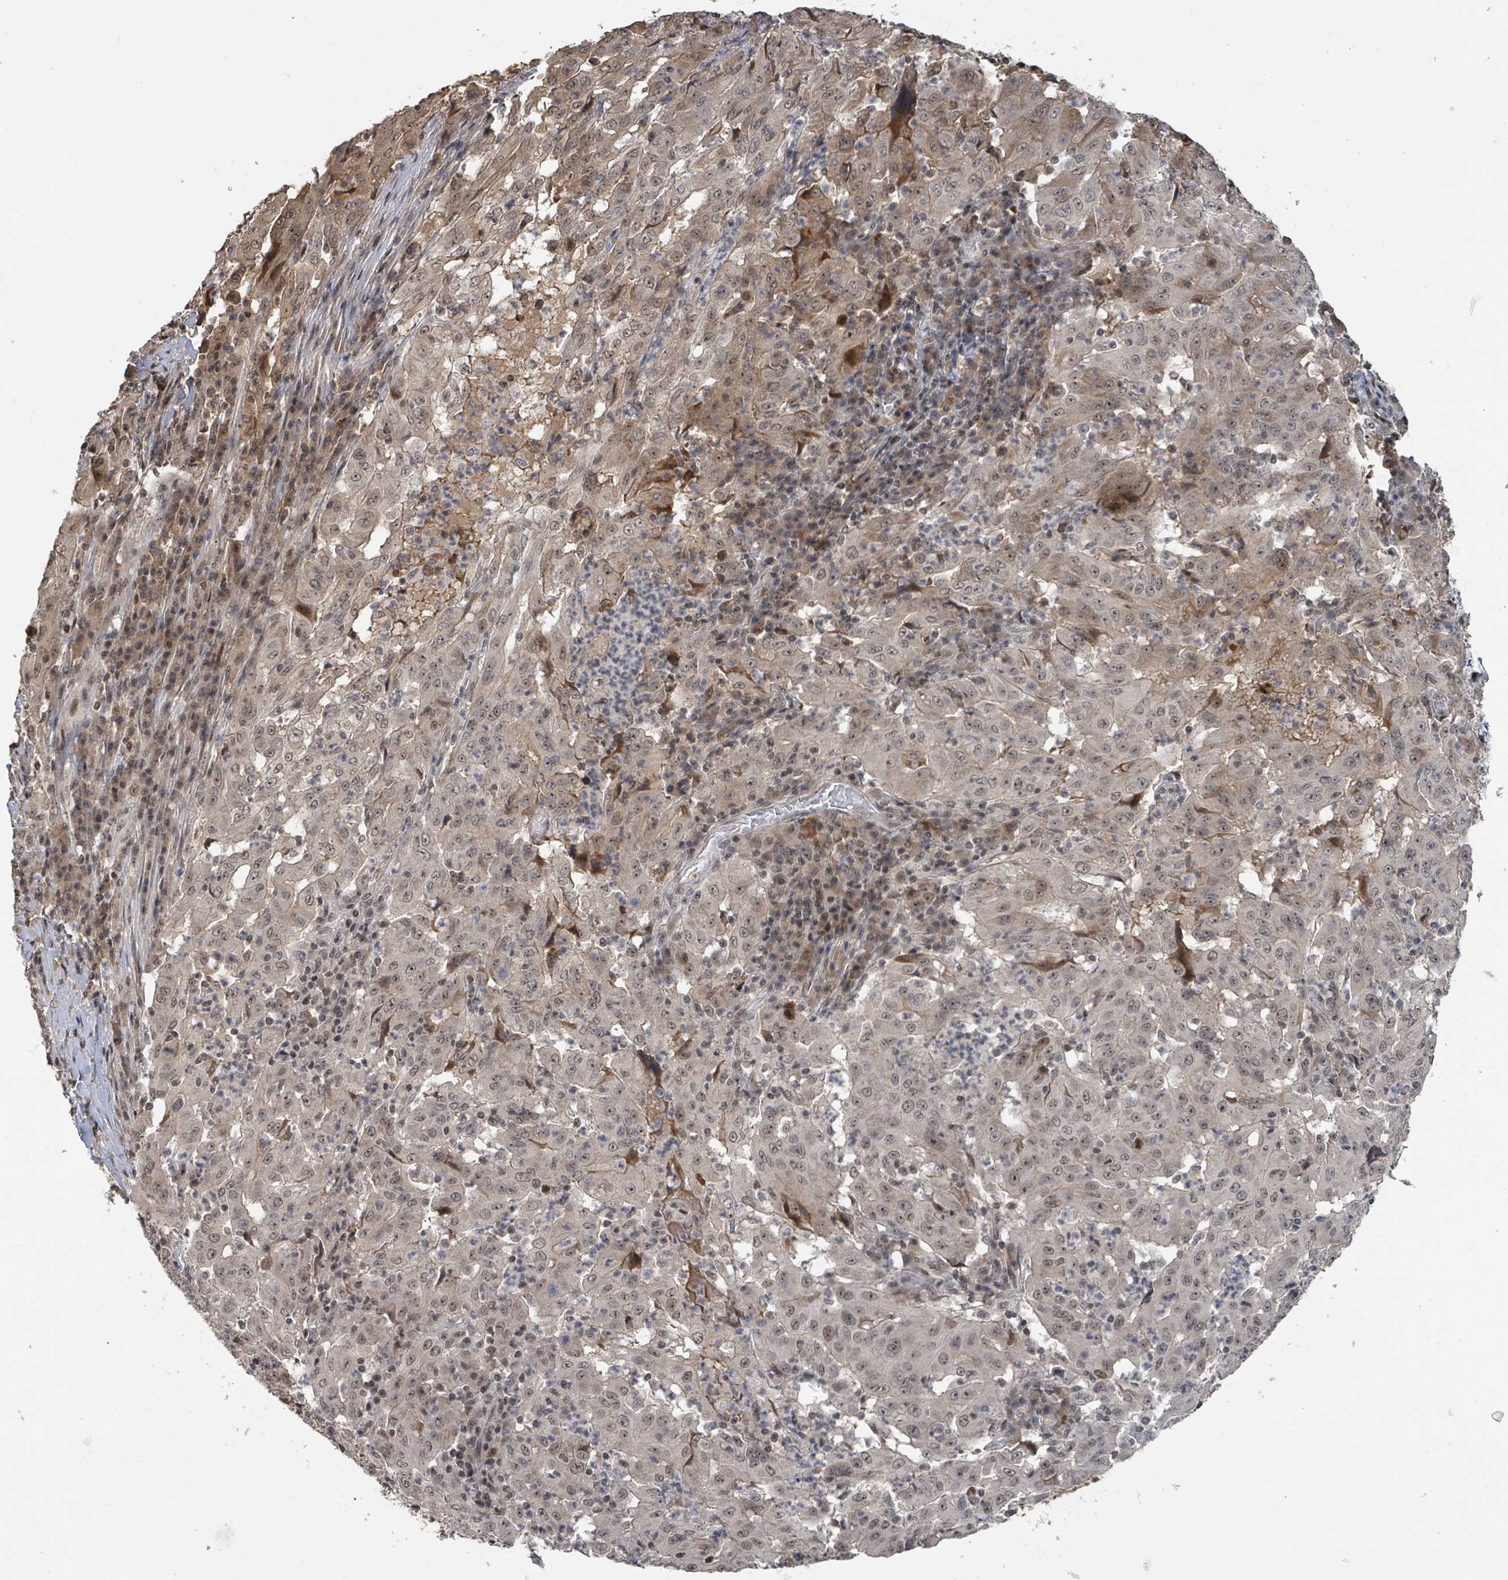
{"staining": {"intensity": "weak", "quantity": ">75%", "location": "nuclear"}, "tissue": "pancreatic cancer", "cell_type": "Tumor cells", "image_type": "cancer", "snomed": [{"axis": "morphology", "description": "Adenocarcinoma, NOS"}, {"axis": "topography", "description": "Pancreas"}], "caption": "Pancreatic cancer (adenocarcinoma) tissue exhibits weak nuclear positivity in approximately >75% of tumor cells, visualized by immunohistochemistry.", "gene": "ZBTB14", "patient": {"sex": "male", "age": 63}}